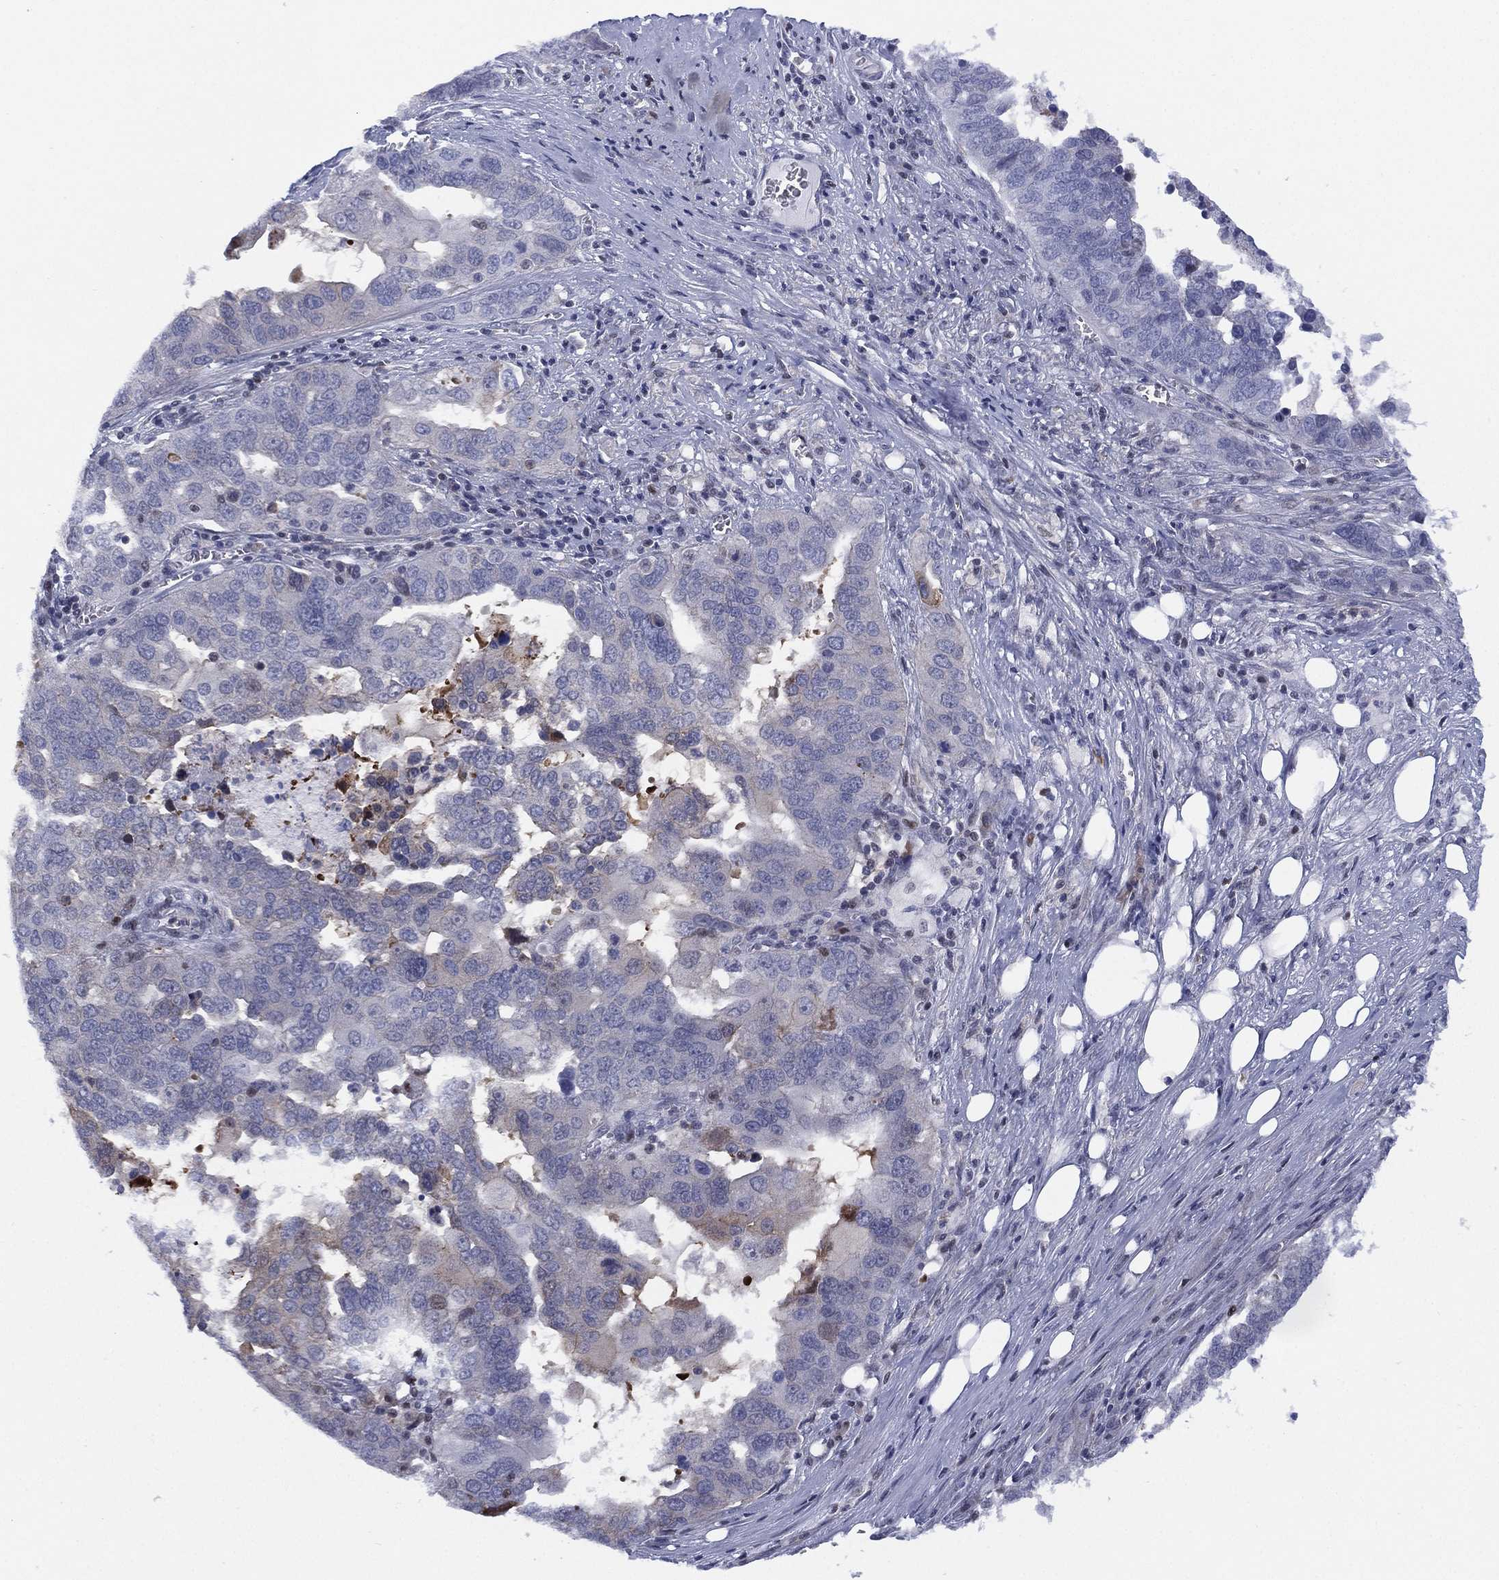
{"staining": {"intensity": "negative", "quantity": "none", "location": "none"}, "tissue": "ovarian cancer", "cell_type": "Tumor cells", "image_type": "cancer", "snomed": [{"axis": "morphology", "description": "Carcinoma, endometroid"}, {"axis": "topography", "description": "Soft tissue"}, {"axis": "topography", "description": "Ovary"}], "caption": "Histopathology image shows no protein expression in tumor cells of ovarian cancer tissue.", "gene": "SLC4A4", "patient": {"sex": "female", "age": 52}}